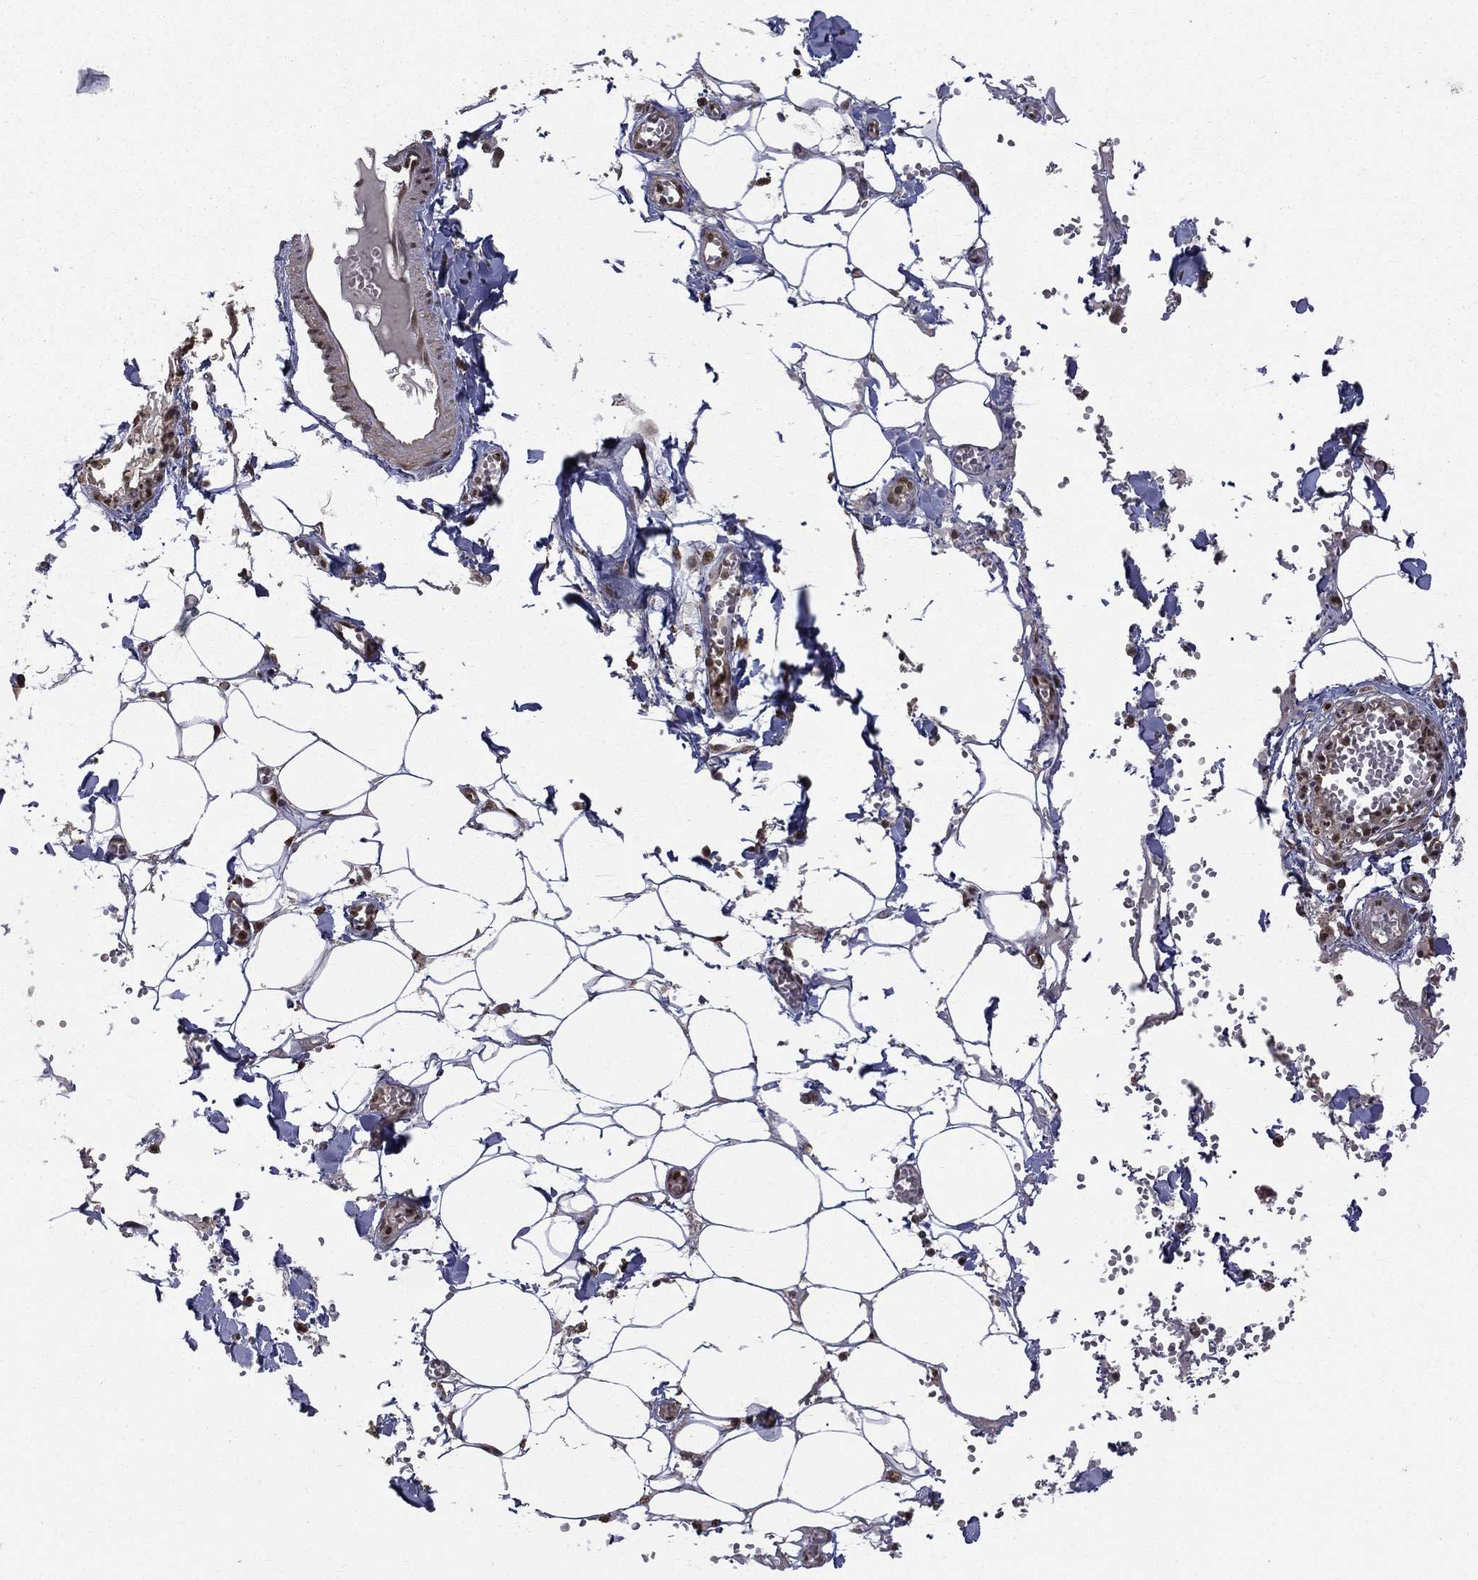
{"staining": {"intensity": "strong", "quantity": "<25%", "location": "nuclear"}, "tissue": "adipose tissue", "cell_type": "Adipocytes", "image_type": "normal", "snomed": [{"axis": "morphology", "description": "Normal tissue, NOS"}, {"axis": "morphology", "description": "Squamous cell carcinoma, NOS"}, {"axis": "topography", "description": "Cartilage tissue"}, {"axis": "topography", "description": "Lung"}], "caption": "IHC micrograph of normal adipose tissue: adipose tissue stained using IHC shows medium levels of strong protein expression localized specifically in the nuclear of adipocytes, appearing as a nuclear brown color.", "gene": "JMJD6", "patient": {"sex": "male", "age": 66}}